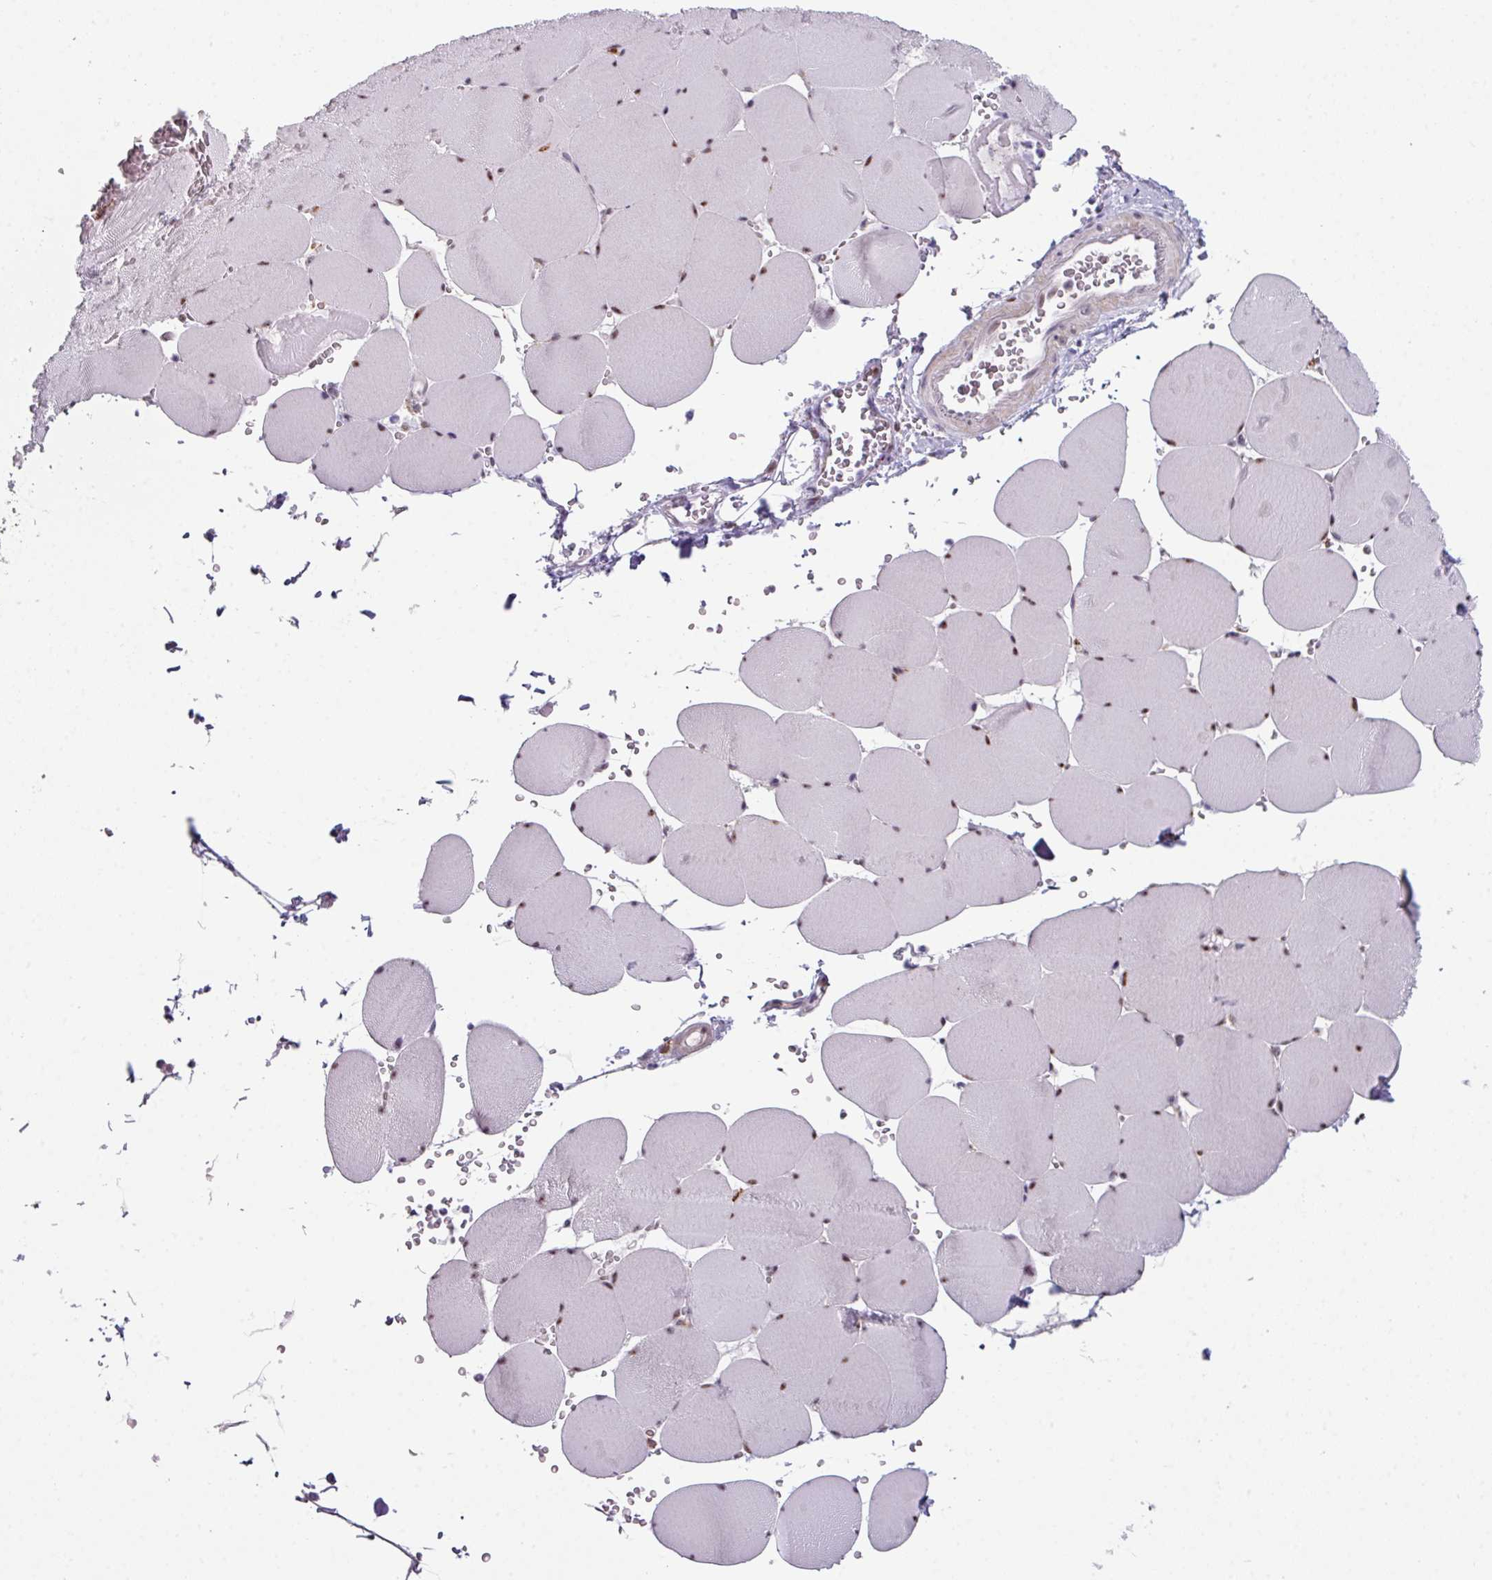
{"staining": {"intensity": "negative", "quantity": "none", "location": "none"}, "tissue": "skeletal muscle", "cell_type": "Myocytes", "image_type": "normal", "snomed": [{"axis": "morphology", "description": "Normal tissue, NOS"}, {"axis": "topography", "description": "Skeletal muscle"}, {"axis": "topography", "description": "Head-Neck"}], "caption": "IHC of unremarkable human skeletal muscle exhibits no staining in myocytes.", "gene": "BMS1", "patient": {"sex": "male", "age": 66}}